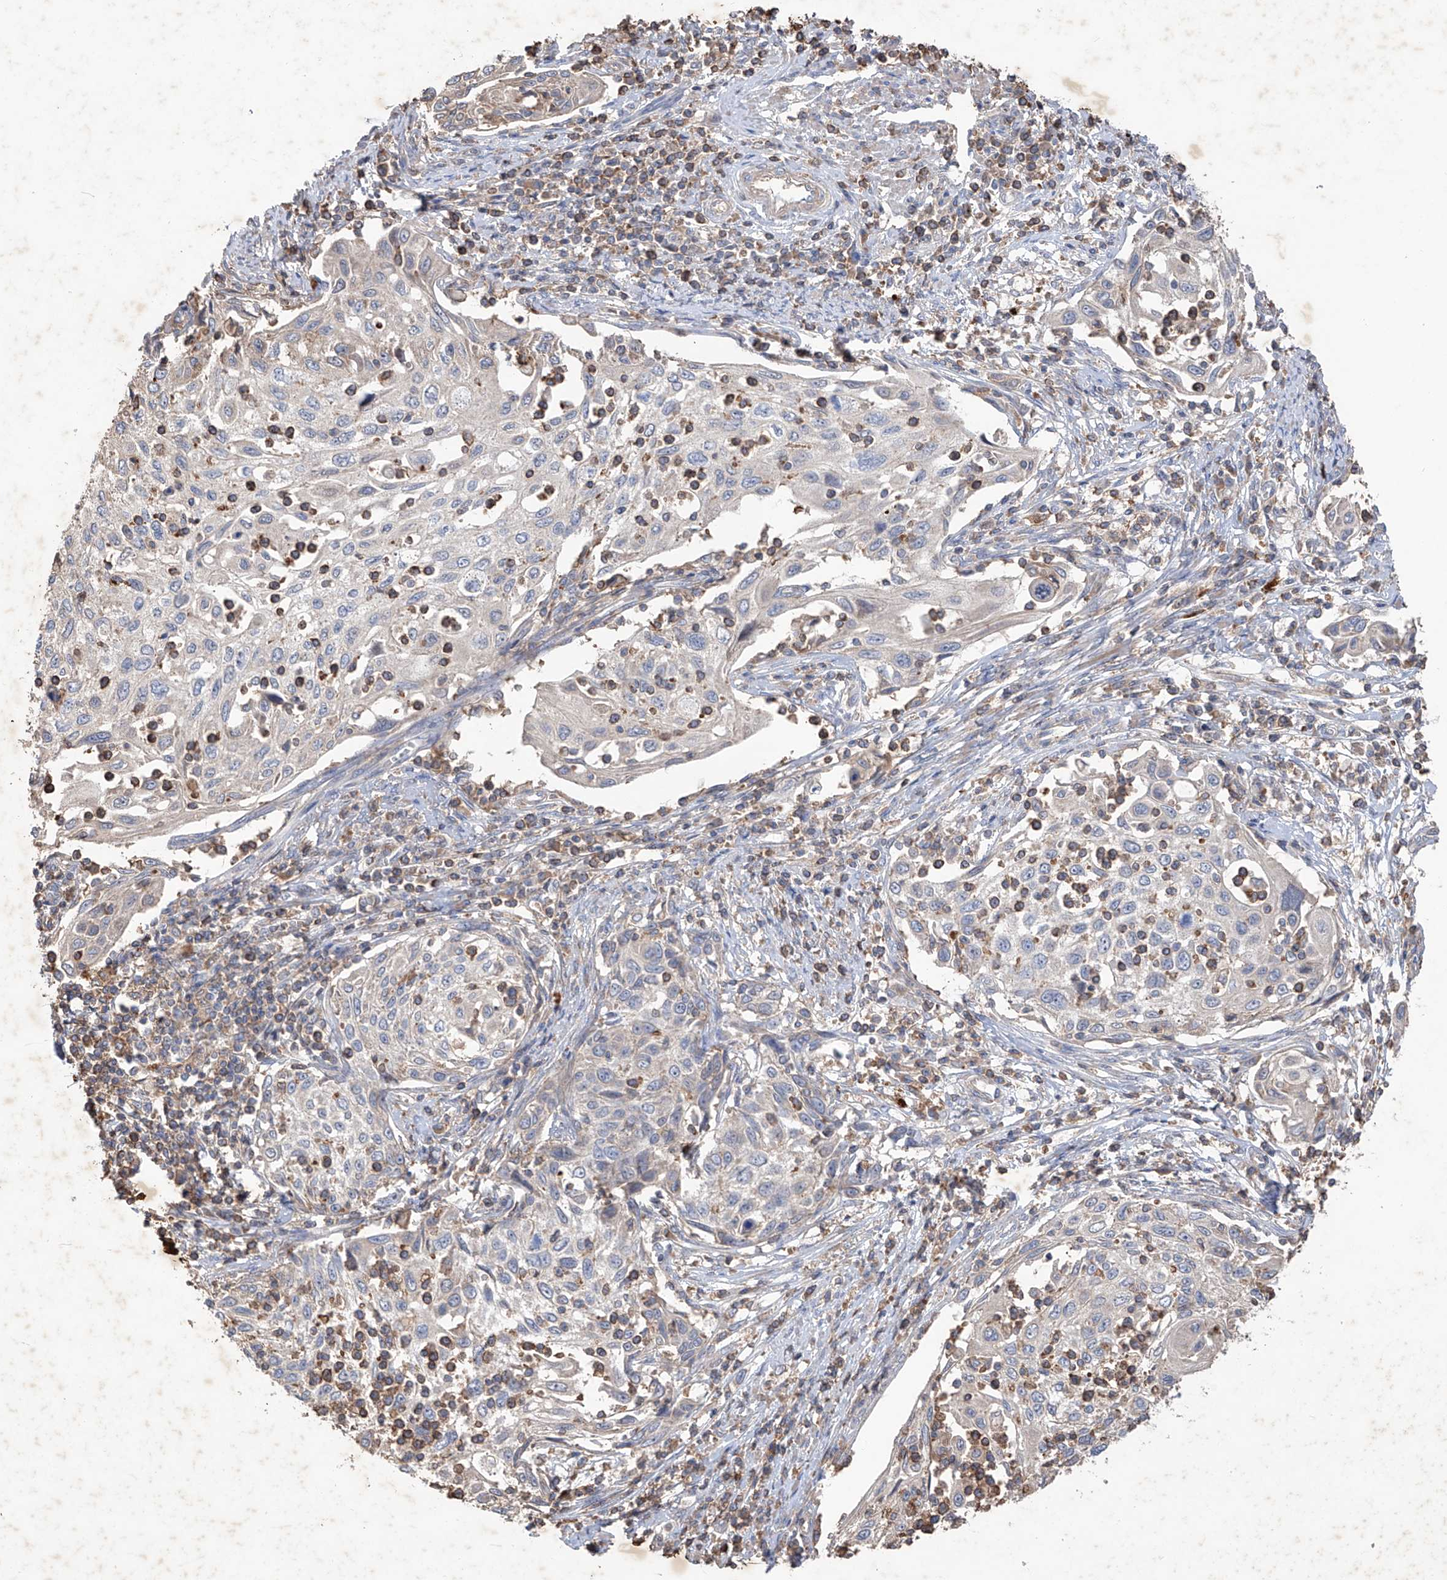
{"staining": {"intensity": "negative", "quantity": "none", "location": "none"}, "tissue": "cervical cancer", "cell_type": "Tumor cells", "image_type": "cancer", "snomed": [{"axis": "morphology", "description": "Squamous cell carcinoma, NOS"}, {"axis": "topography", "description": "Cervix"}], "caption": "IHC of cervical cancer displays no positivity in tumor cells.", "gene": "EDN1", "patient": {"sex": "female", "age": 70}}